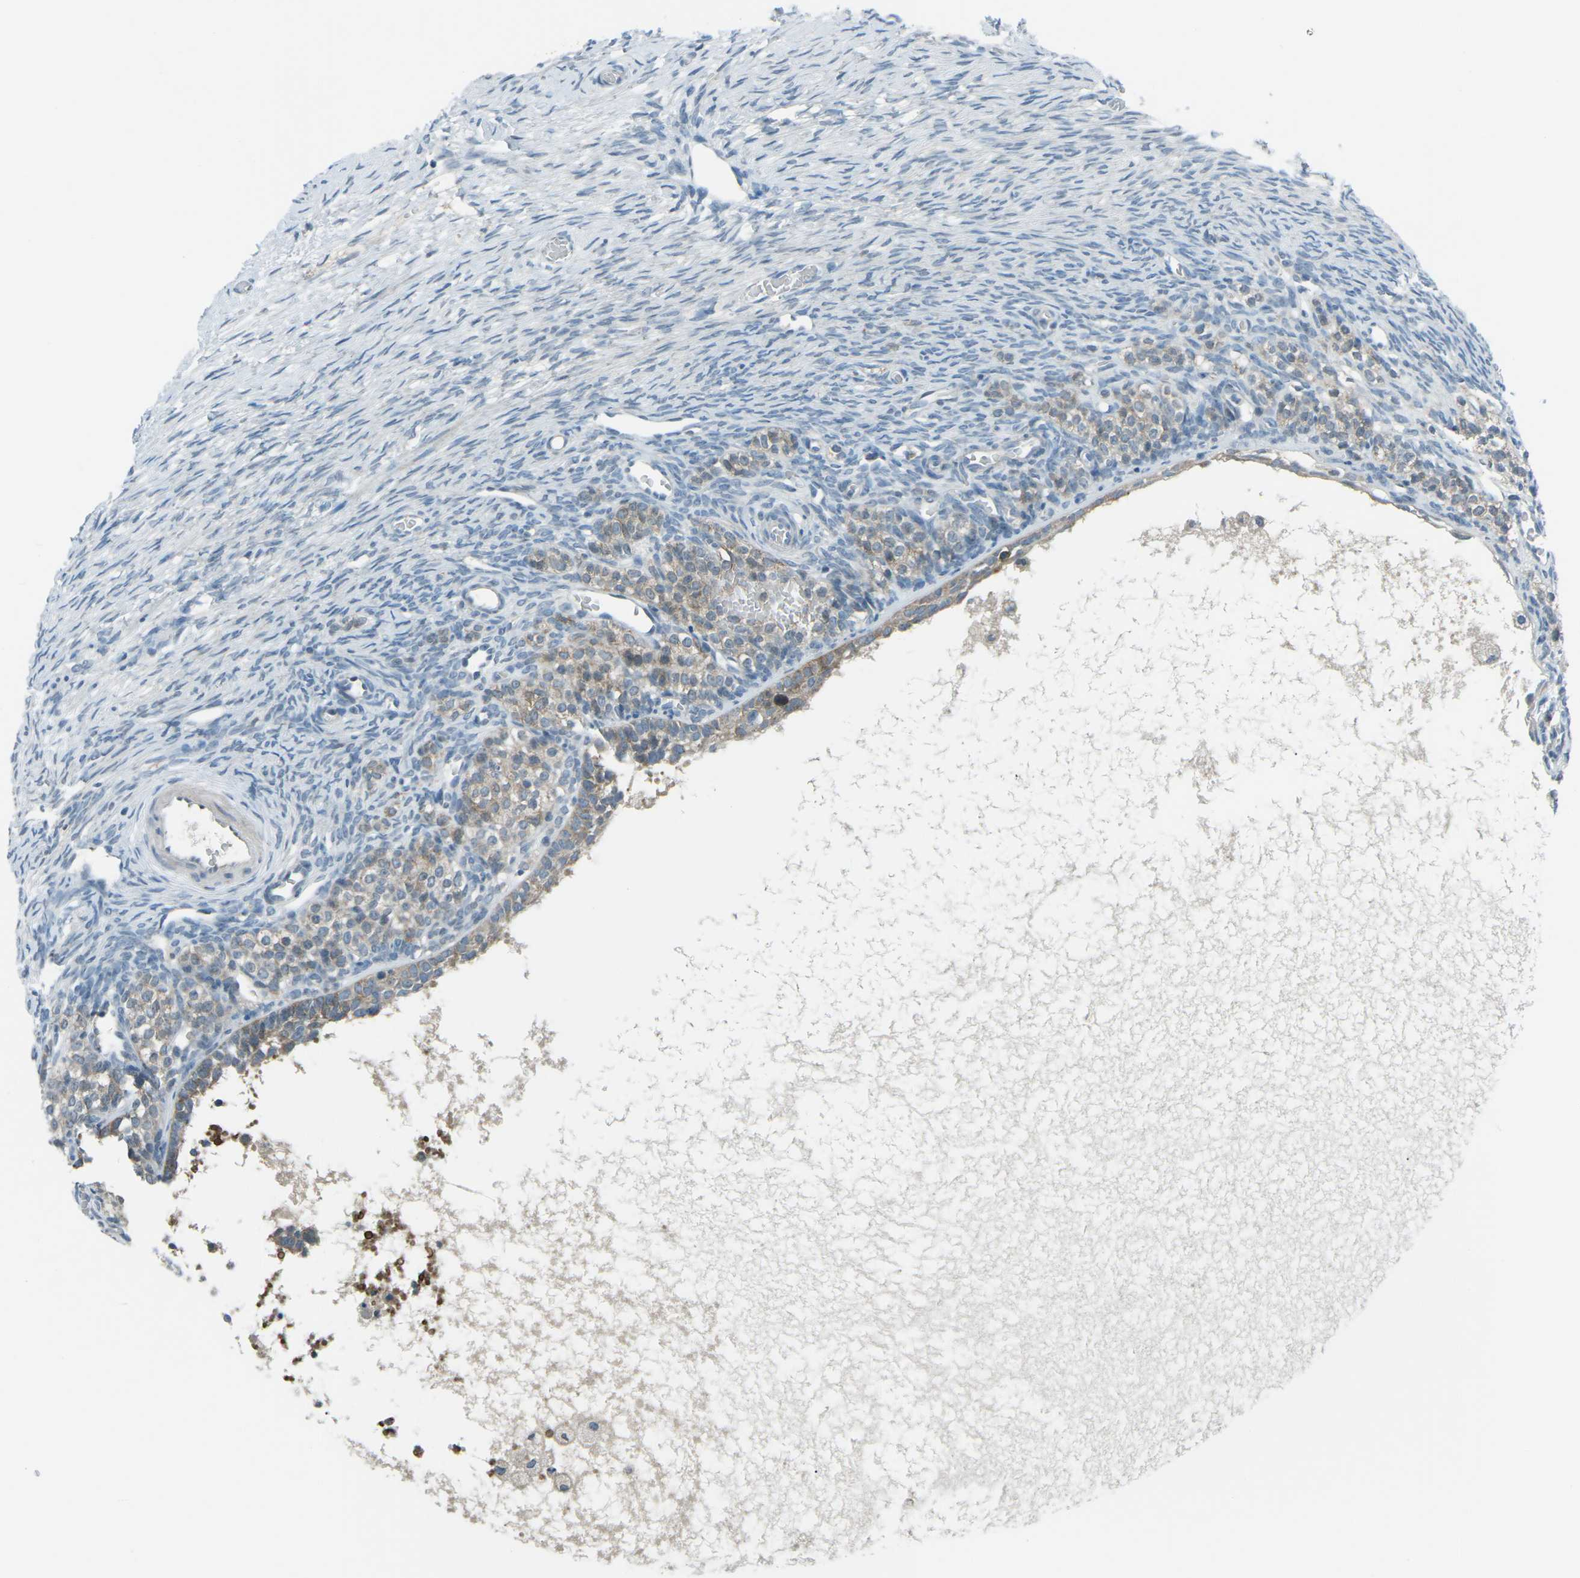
{"staining": {"intensity": "negative", "quantity": "none", "location": "none"}, "tissue": "ovary", "cell_type": "Ovarian stroma cells", "image_type": "normal", "snomed": [{"axis": "morphology", "description": "Normal tissue, NOS"}, {"axis": "topography", "description": "Ovary"}], "caption": "Immunohistochemistry (IHC) histopathology image of unremarkable ovary stained for a protein (brown), which demonstrates no positivity in ovarian stroma cells.", "gene": "PRKCA", "patient": {"sex": "female", "age": 27}}